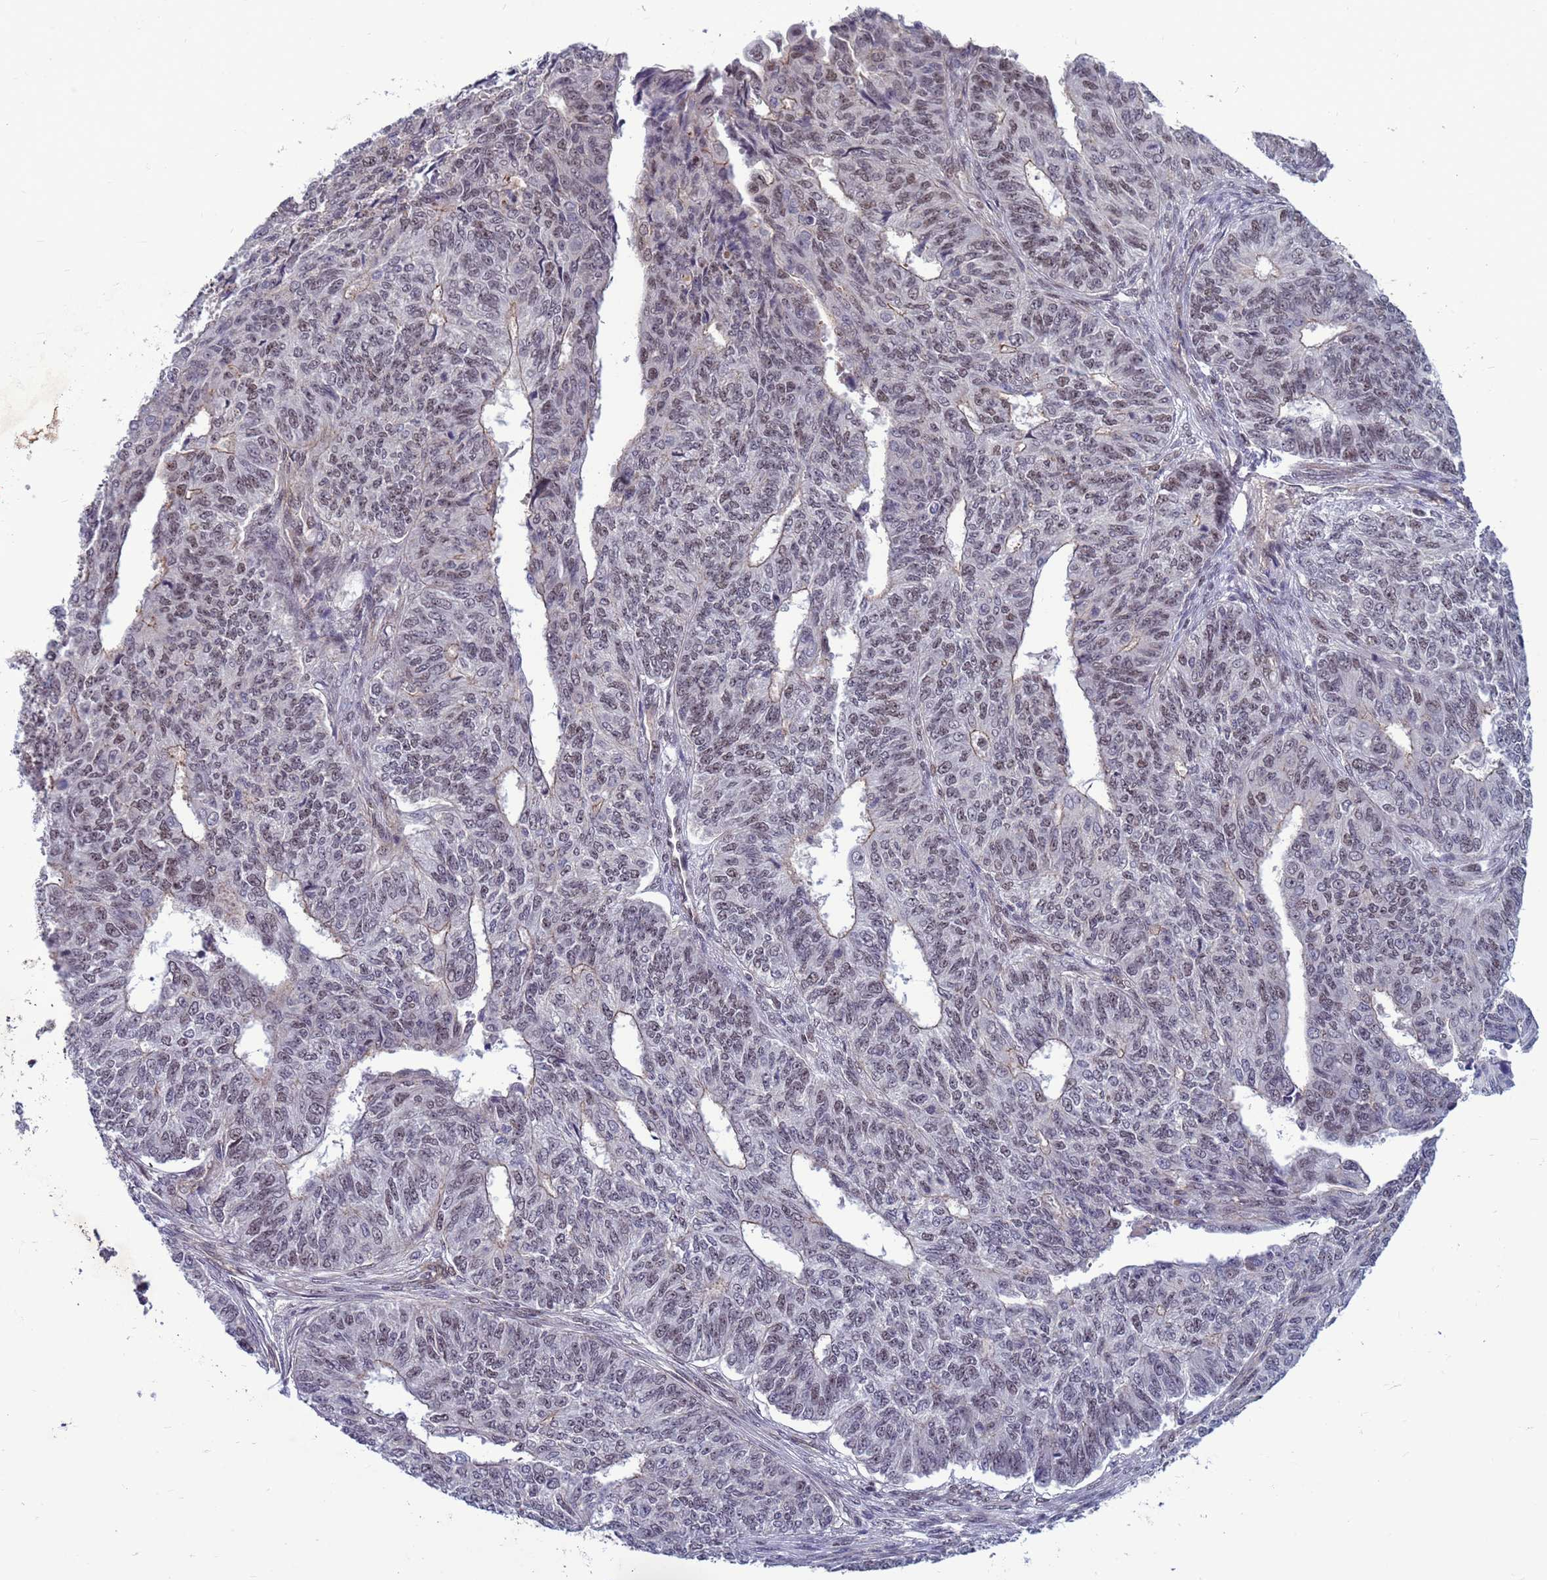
{"staining": {"intensity": "weak", "quantity": "25%-75%", "location": "nuclear"}, "tissue": "endometrial cancer", "cell_type": "Tumor cells", "image_type": "cancer", "snomed": [{"axis": "morphology", "description": "Adenocarcinoma, NOS"}, {"axis": "topography", "description": "Endometrium"}], "caption": "Immunohistochemical staining of human endometrial cancer (adenocarcinoma) reveals low levels of weak nuclear protein staining in approximately 25%-75% of tumor cells.", "gene": "NSL1", "patient": {"sex": "female", "age": 32}}